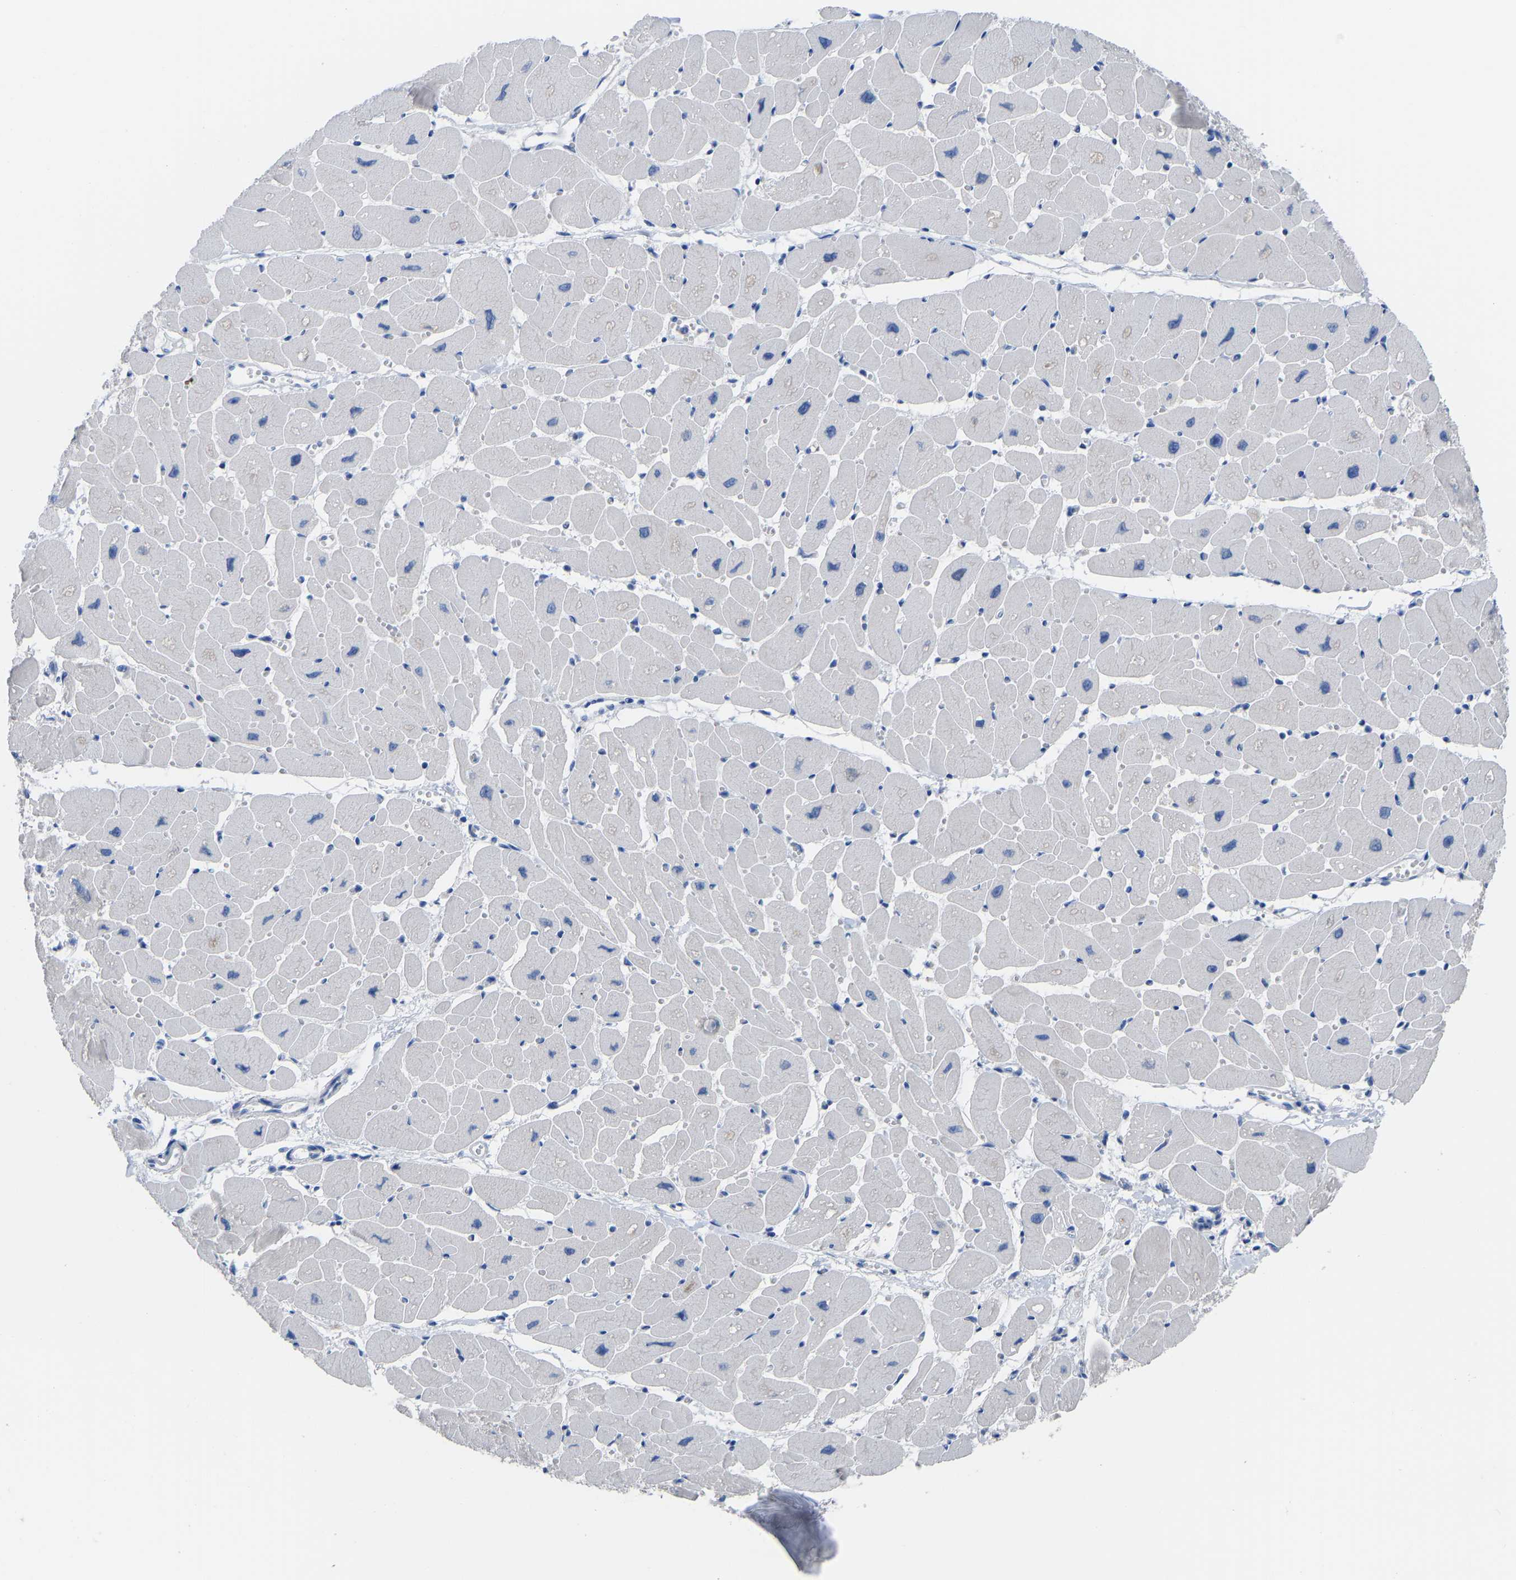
{"staining": {"intensity": "negative", "quantity": "none", "location": "none"}, "tissue": "heart muscle", "cell_type": "Cardiomyocytes", "image_type": "normal", "snomed": [{"axis": "morphology", "description": "Normal tissue, NOS"}, {"axis": "topography", "description": "Heart"}], "caption": "High magnification brightfield microscopy of benign heart muscle stained with DAB (3,3'-diaminobenzidine) (brown) and counterstained with hematoxylin (blue): cardiomyocytes show no significant positivity. Brightfield microscopy of immunohistochemistry (IHC) stained with DAB (3,3'-diaminobenzidine) (brown) and hematoxylin (blue), captured at high magnification.", "gene": "OLIG2", "patient": {"sex": "female", "age": 54}}